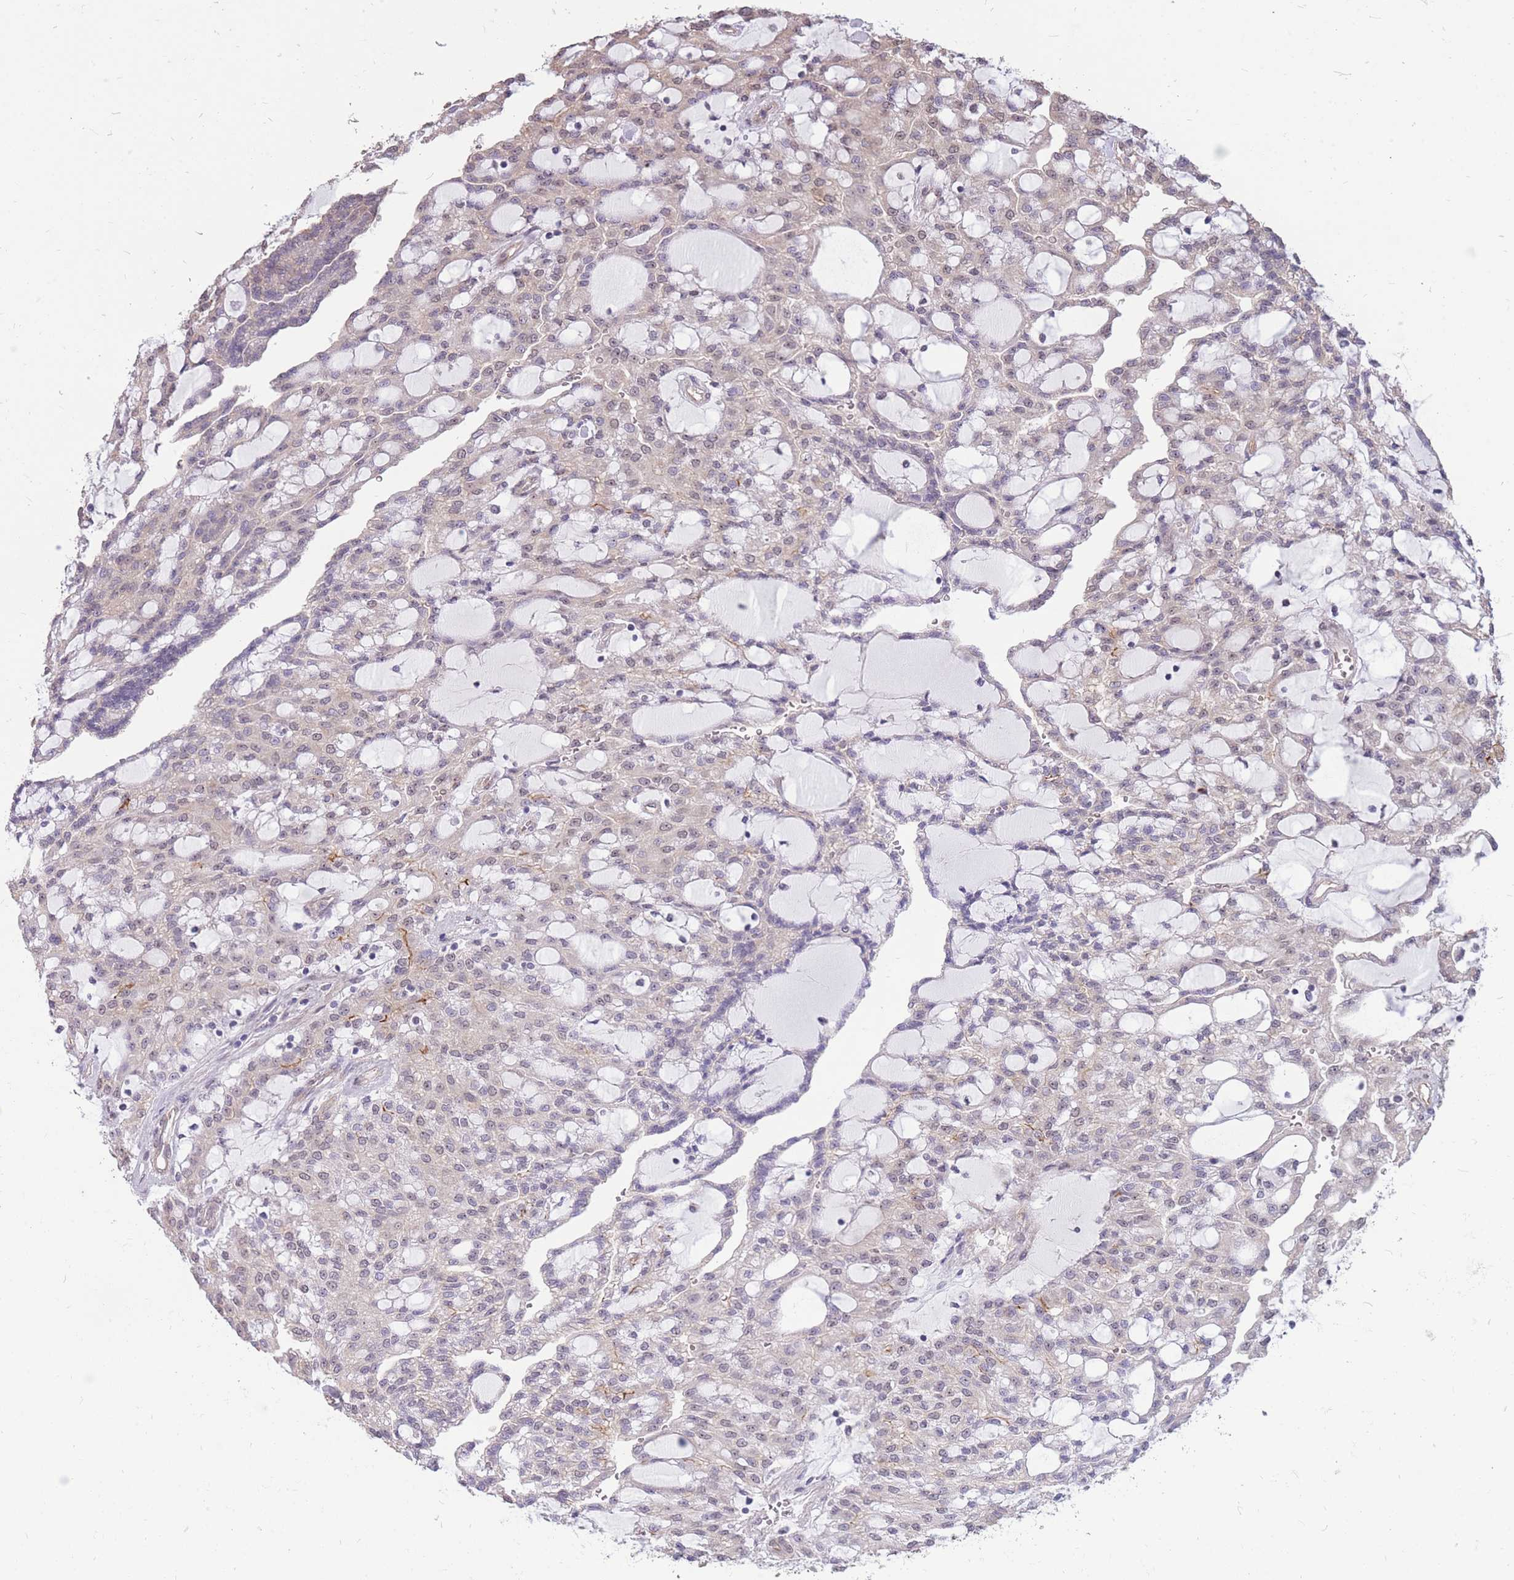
{"staining": {"intensity": "negative", "quantity": "none", "location": "none"}, "tissue": "renal cancer", "cell_type": "Tumor cells", "image_type": "cancer", "snomed": [{"axis": "morphology", "description": "Adenocarcinoma, NOS"}, {"axis": "topography", "description": "Kidney"}], "caption": "There is no significant expression in tumor cells of renal adenocarcinoma. (Brightfield microscopy of DAB (3,3'-diaminobenzidine) immunohistochemistry at high magnification).", "gene": "DYNC1LI2", "patient": {"sex": "male", "age": 63}}